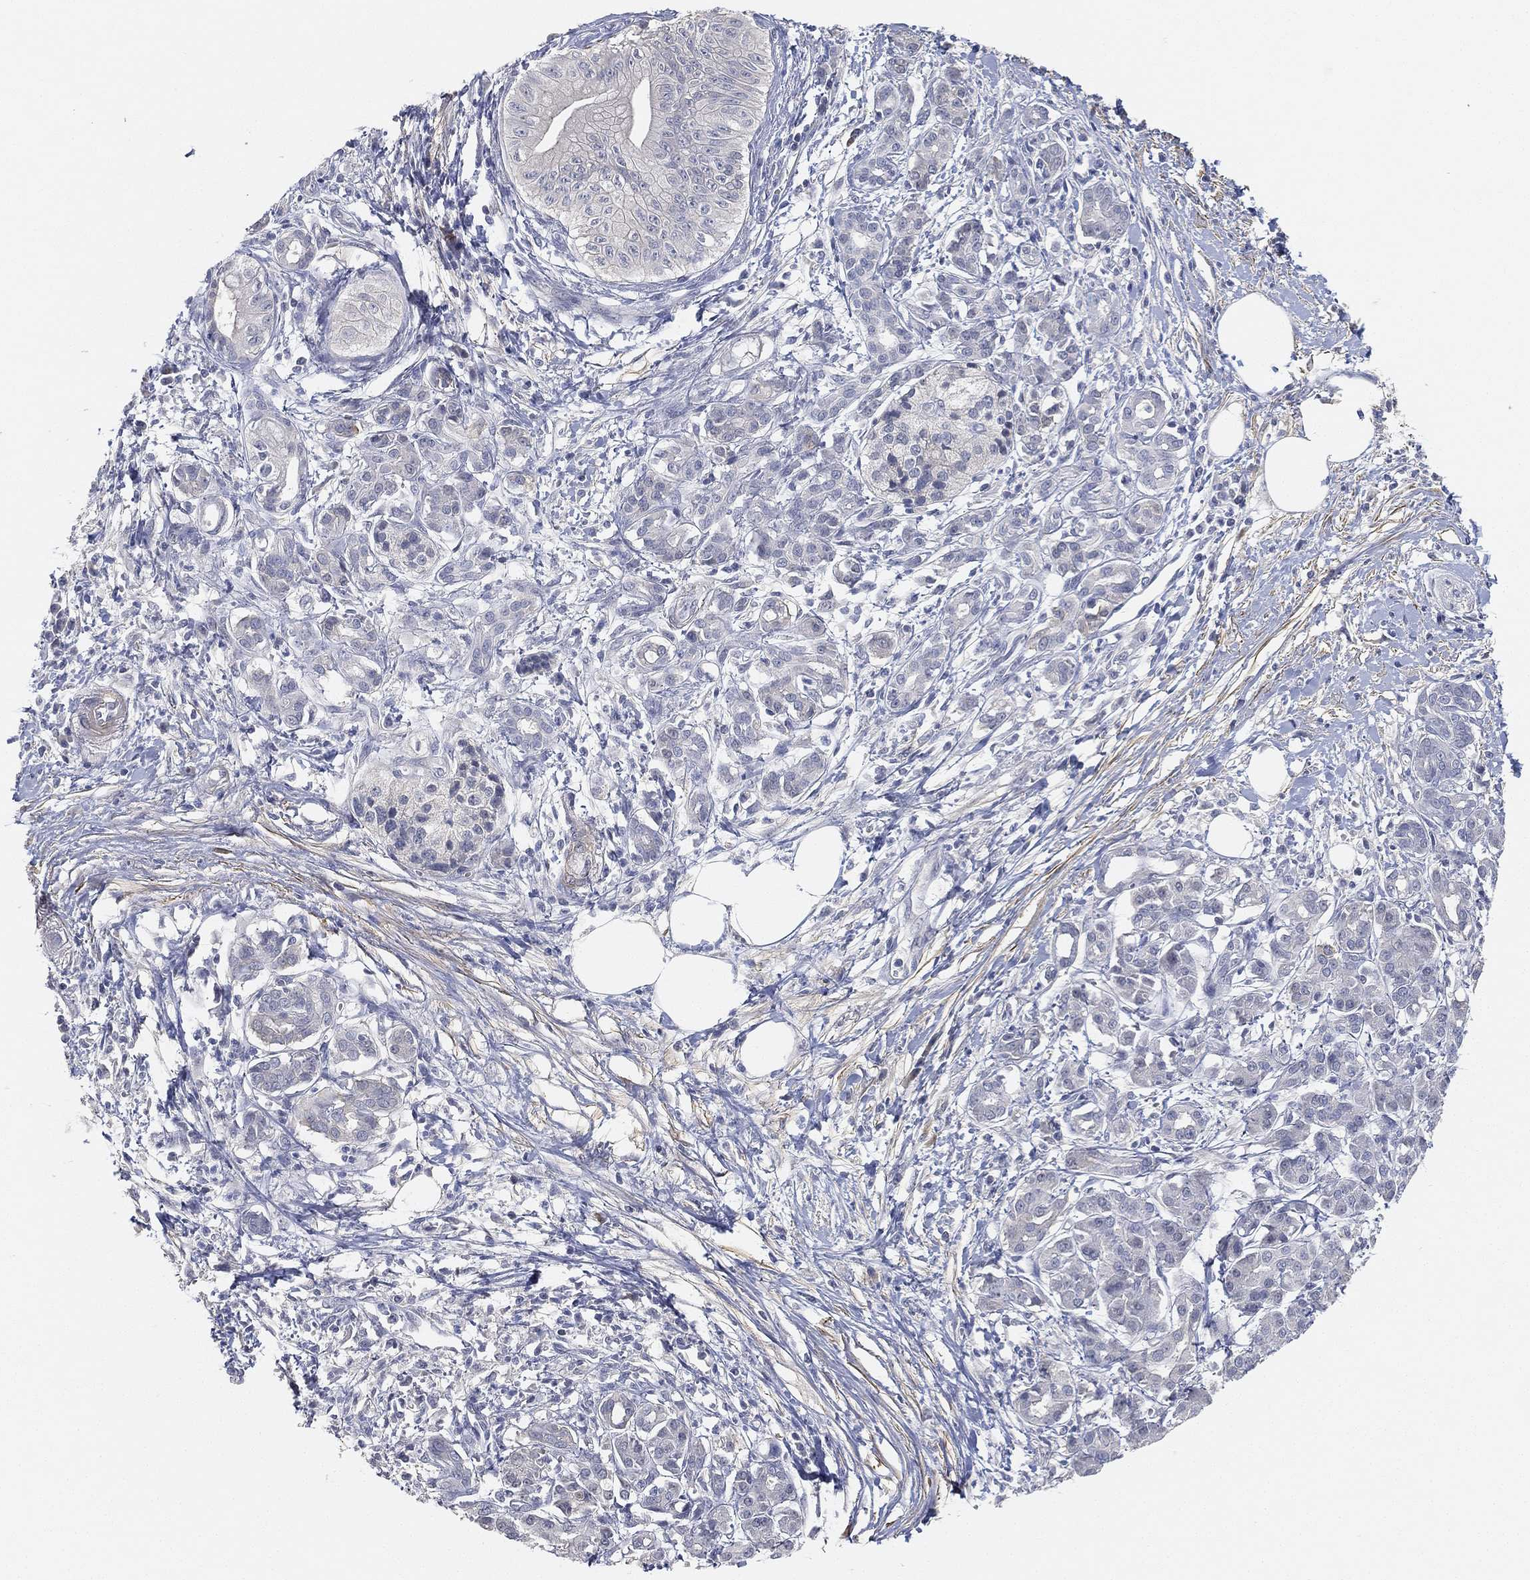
{"staining": {"intensity": "negative", "quantity": "none", "location": "none"}, "tissue": "pancreatic cancer", "cell_type": "Tumor cells", "image_type": "cancer", "snomed": [{"axis": "morphology", "description": "Adenocarcinoma, NOS"}, {"axis": "topography", "description": "Pancreas"}], "caption": "This is an immunohistochemistry (IHC) image of human pancreatic adenocarcinoma. There is no positivity in tumor cells.", "gene": "GPR61", "patient": {"sex": "male", "age": 72}}